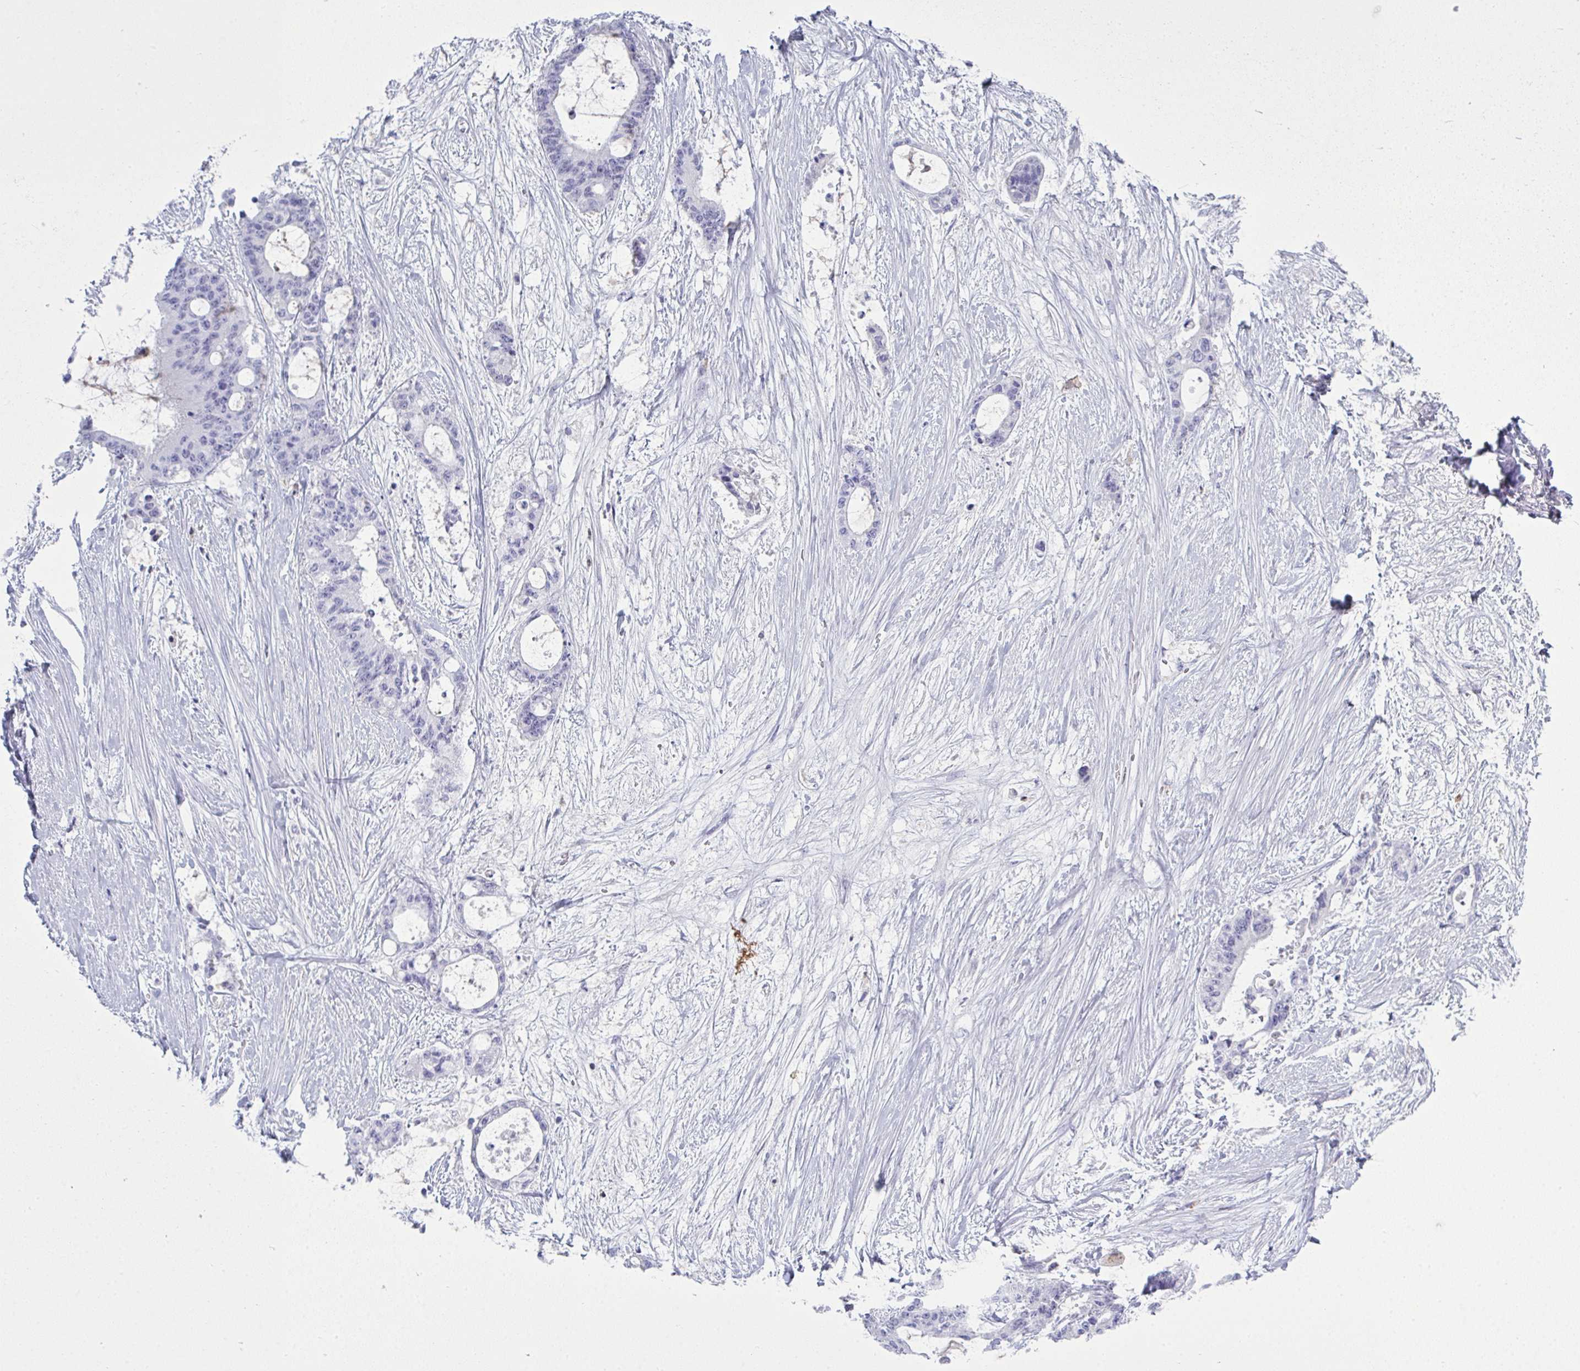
{"staining": {"intensity": "negative", "quantity": "none", "location": "none"}, "tissue": "liver cancer", "cell_type": "Tumor cells", "image_type": "cancer", "snomed": [{"axis": "morphology", "description": "Normal tissue, NOS"}, {"axis": "morphology", "description": "Cholangiocarcinoma"}, {"axis": "topography", "description": "Liver"}, {"axis": "topography", "description": "Peripheral nerve tissue"}], "caption": "Immunohistochemical staining of liver cholangiocarcinoma reveals no significant expression in tumor cells. The staining was performed using DAB to visualize the protein expression in brown, while the nuclei were stained in blue with hematoxylin (Magnification: 20x).", "gene": "SERPINB10", "patient": {"sex": "female", "age": 73}}